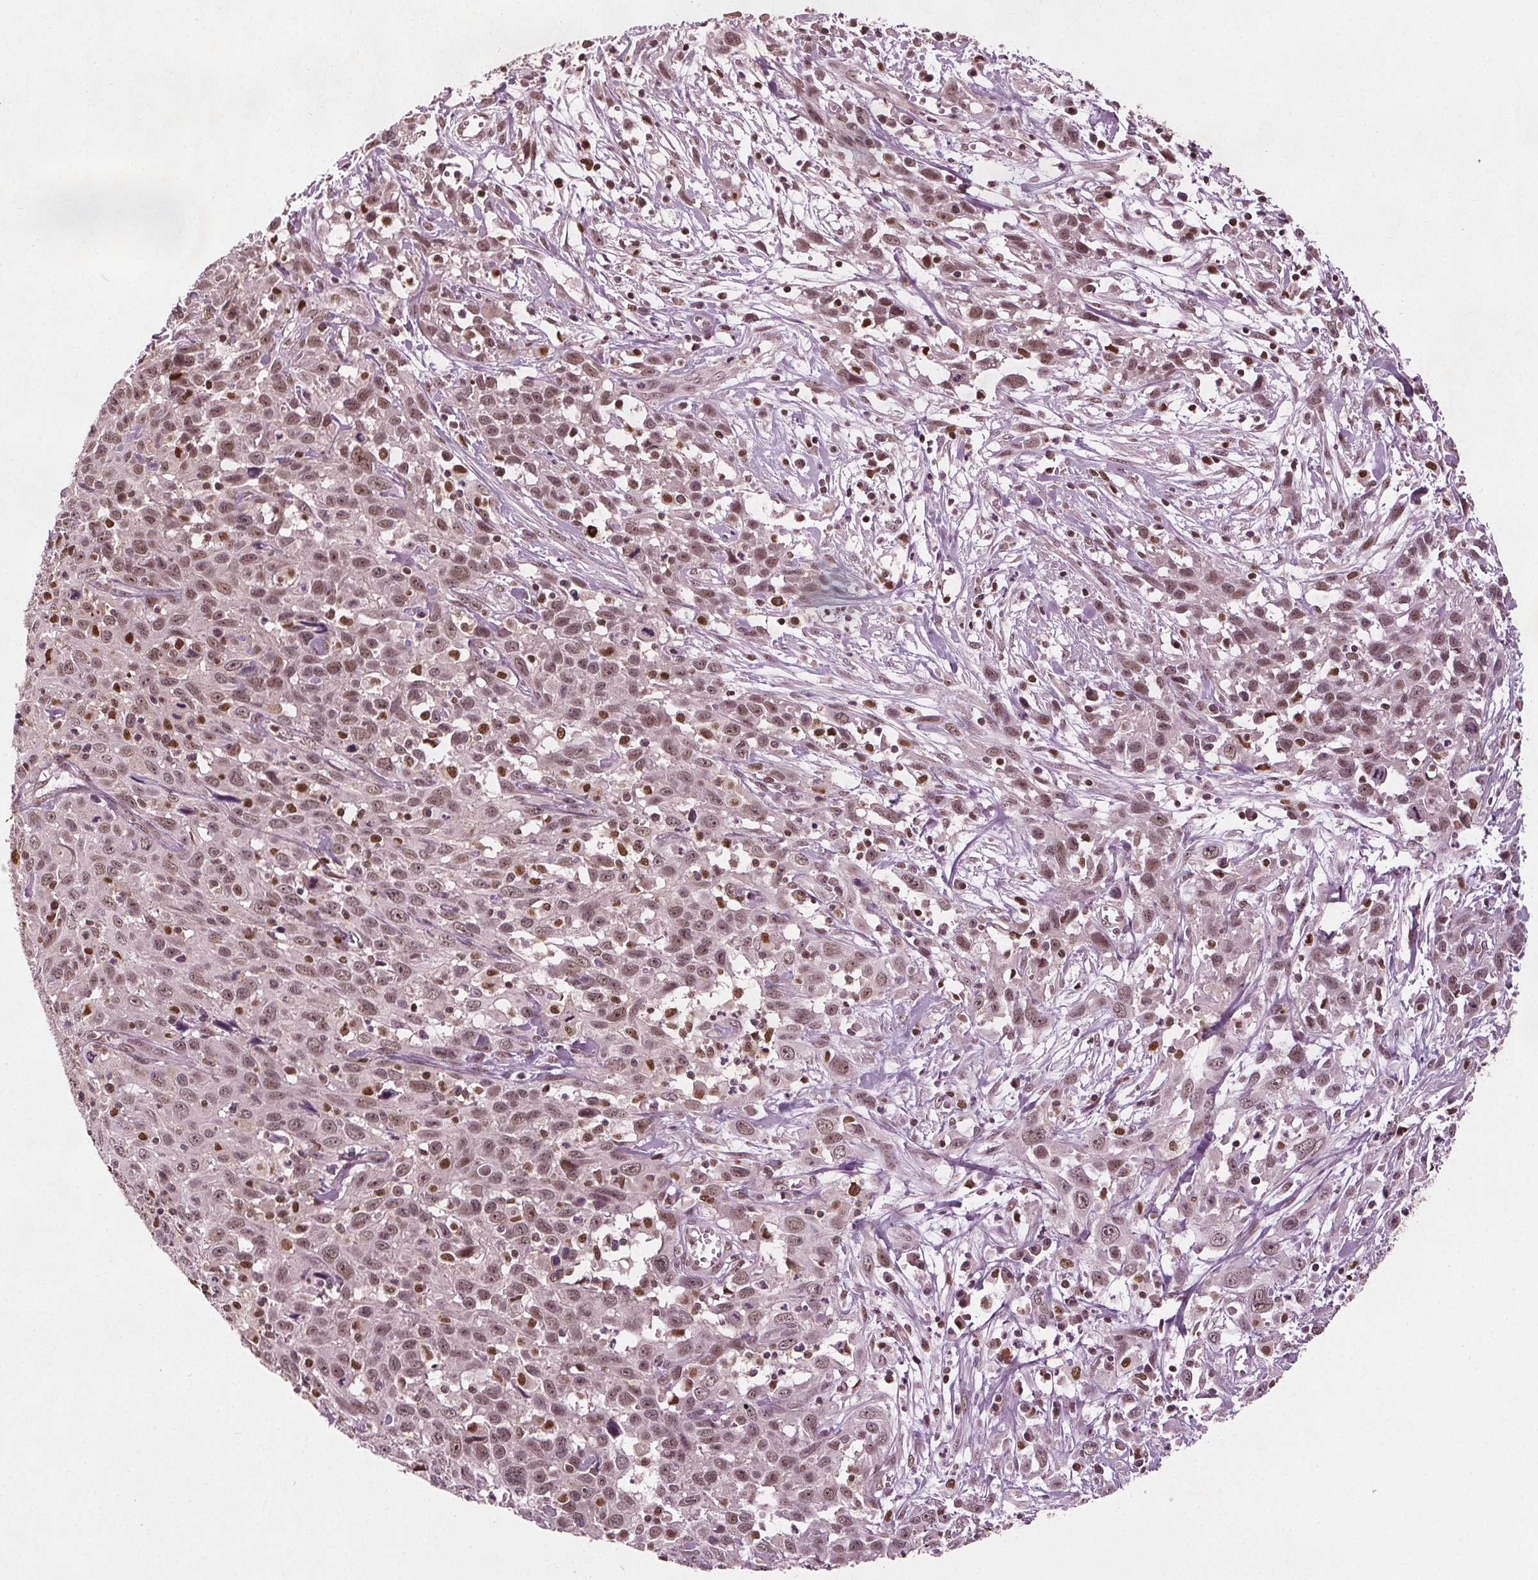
{"staining": {"intensity": "weak", "quantity": ">75%", "location": "nuclear"}, "tissue": "cervical cancer", "cell_type": "Tumor cells", "image_type": "cancer", "snomed": [{"axis": "morphology", "description": "Squamous cell carcinoma, NOS"}, {"axis": "topography", "description": "Cervix"}], "caption": "A histopathology image showing weak nuclear expression in about >75% of tumor cells in cervical cancer, as visualized by brown immunohistochemical staining.", "gene": "DDX11", "patient": {"sex": "female", "age": 38}}